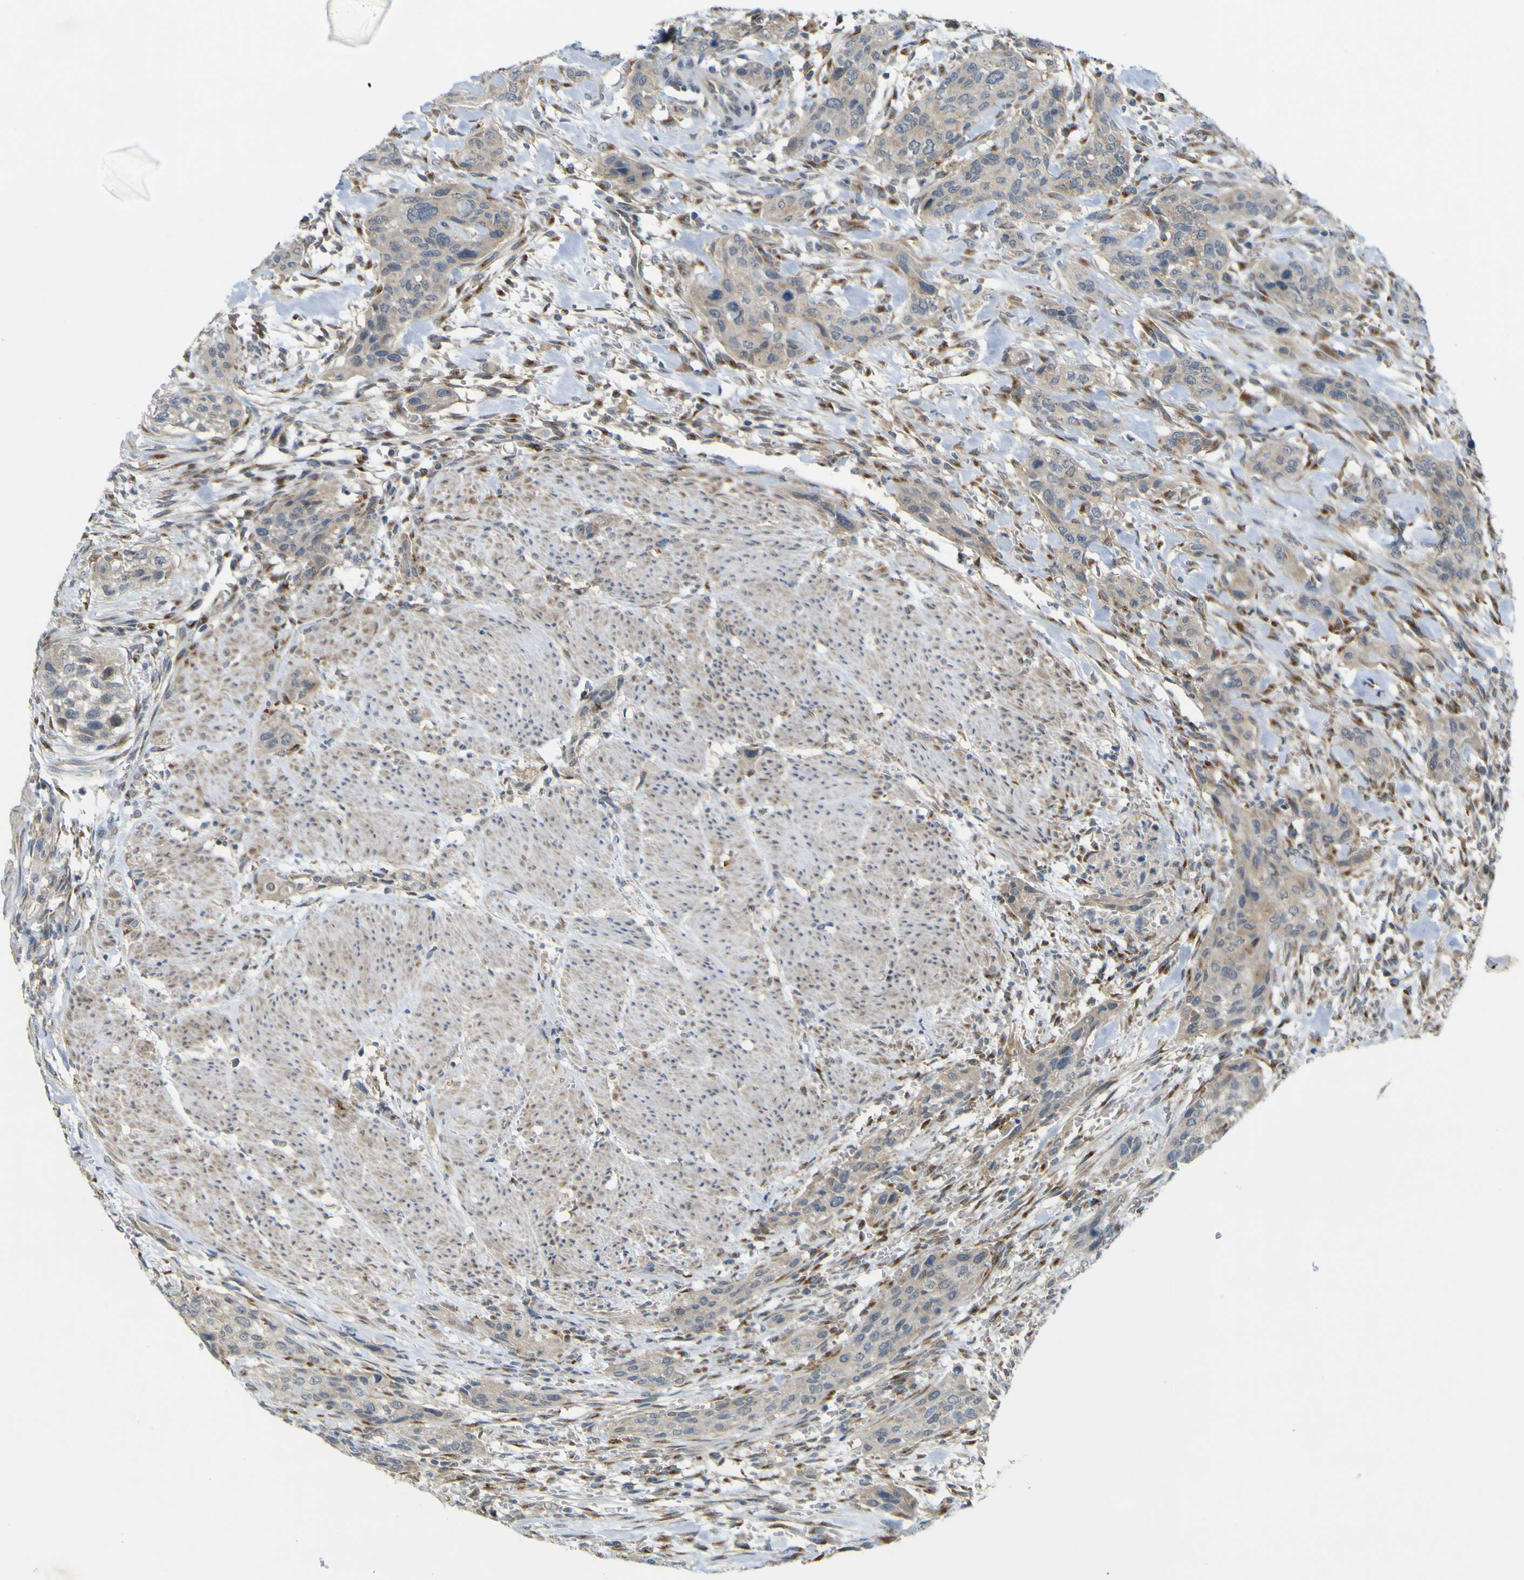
{"staining": {"intensity": "negative", "quantity": "none", "location": "none"}, "tissue": "urothelial cancer", "cell_type": "Tumor cells", "image_type": "cancer", "snomed": [{"axis": "morphology", "description": "Urothelial carcinoma, High grade"}, {"axis": "topography", "description": "Urinary bladder"}], "caption": "DAB immunohistochemical staining of human urothelial carcinoma (high-grade) reveals no significant positivity in tumor cells. (Brightfield microscopy of DAB (3,3'-diaminobenzidine) immunohistochemistry (IHC) at high magnification).", "gene": "IGF2R", "patient": {"sex": "male", "age": 35}}